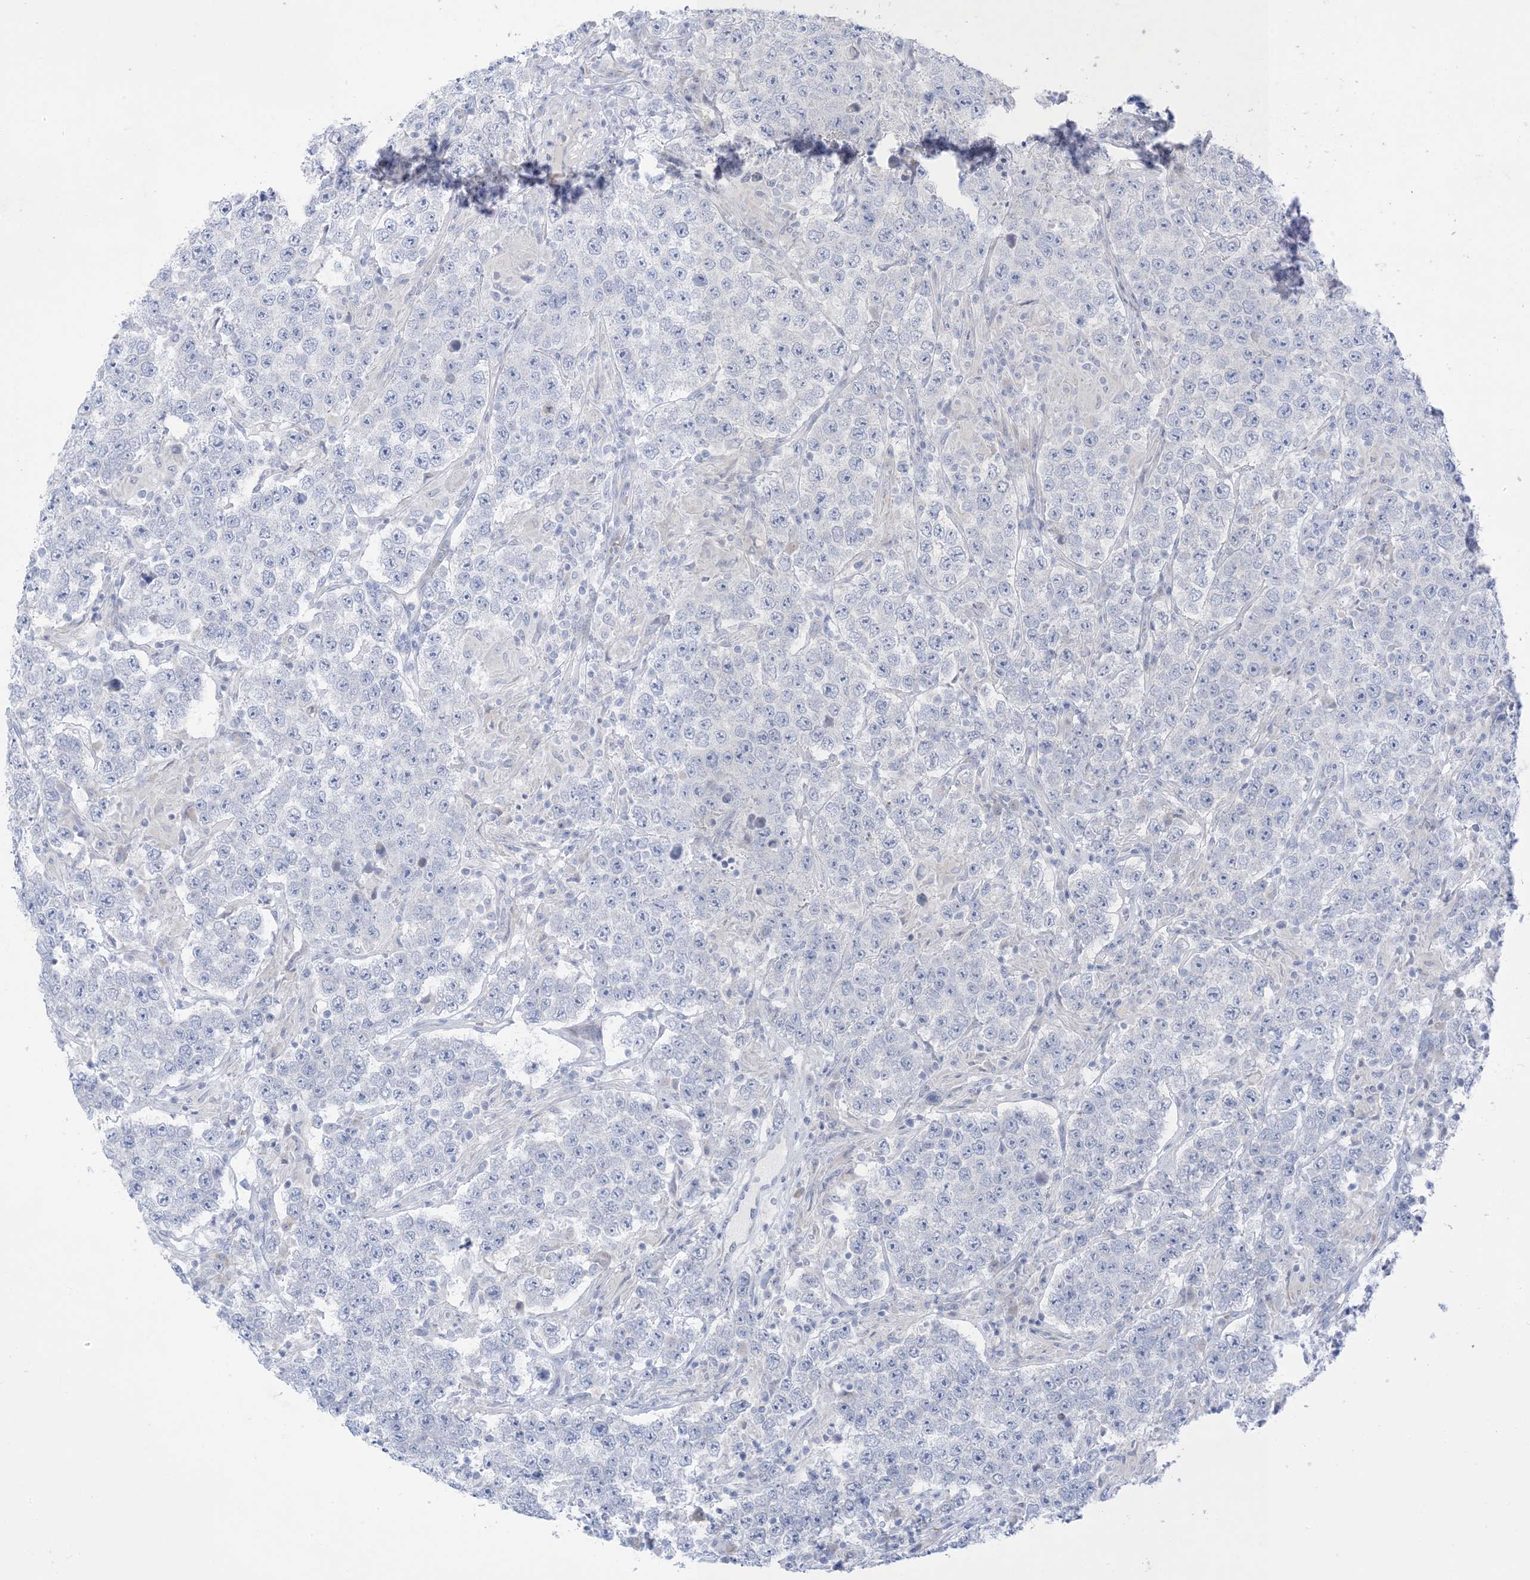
{"staining": {"intensity": "negative", "quantity": "none", "location": "none"}, "tissue": "testis cancer", "cell_type": "Tumor cells", "image_type": "cancer", "snomed": [{"axis": "morphology", "description": "Normal tissue, NOS"}, {"axis": "morphology", "description": "Urothelial carcinoma, High grade"}, {"axis": "morphology", "description": "Seminoma, NOS"}, {"axis": "morphology", "description": "Carcinoma, Embryonal, NOS"}, {"axis": "topography", "description": "Urinary bladder"}, {"axis": "topography", "description": "Testis"}], "caption": "Photomicrograph shows no significant protein positivity in tumor cells of testis cancer (urothelial carcinoma (high-grade)). Brightfield microscopy of immunohistochemistry stained with DAB (3,3'-diaminobenzidine) (brown) and hematoxylin (blue), captured at high magnification.", "gene": "XIRP2", "patient": {"sex": "male", "age": 41}}